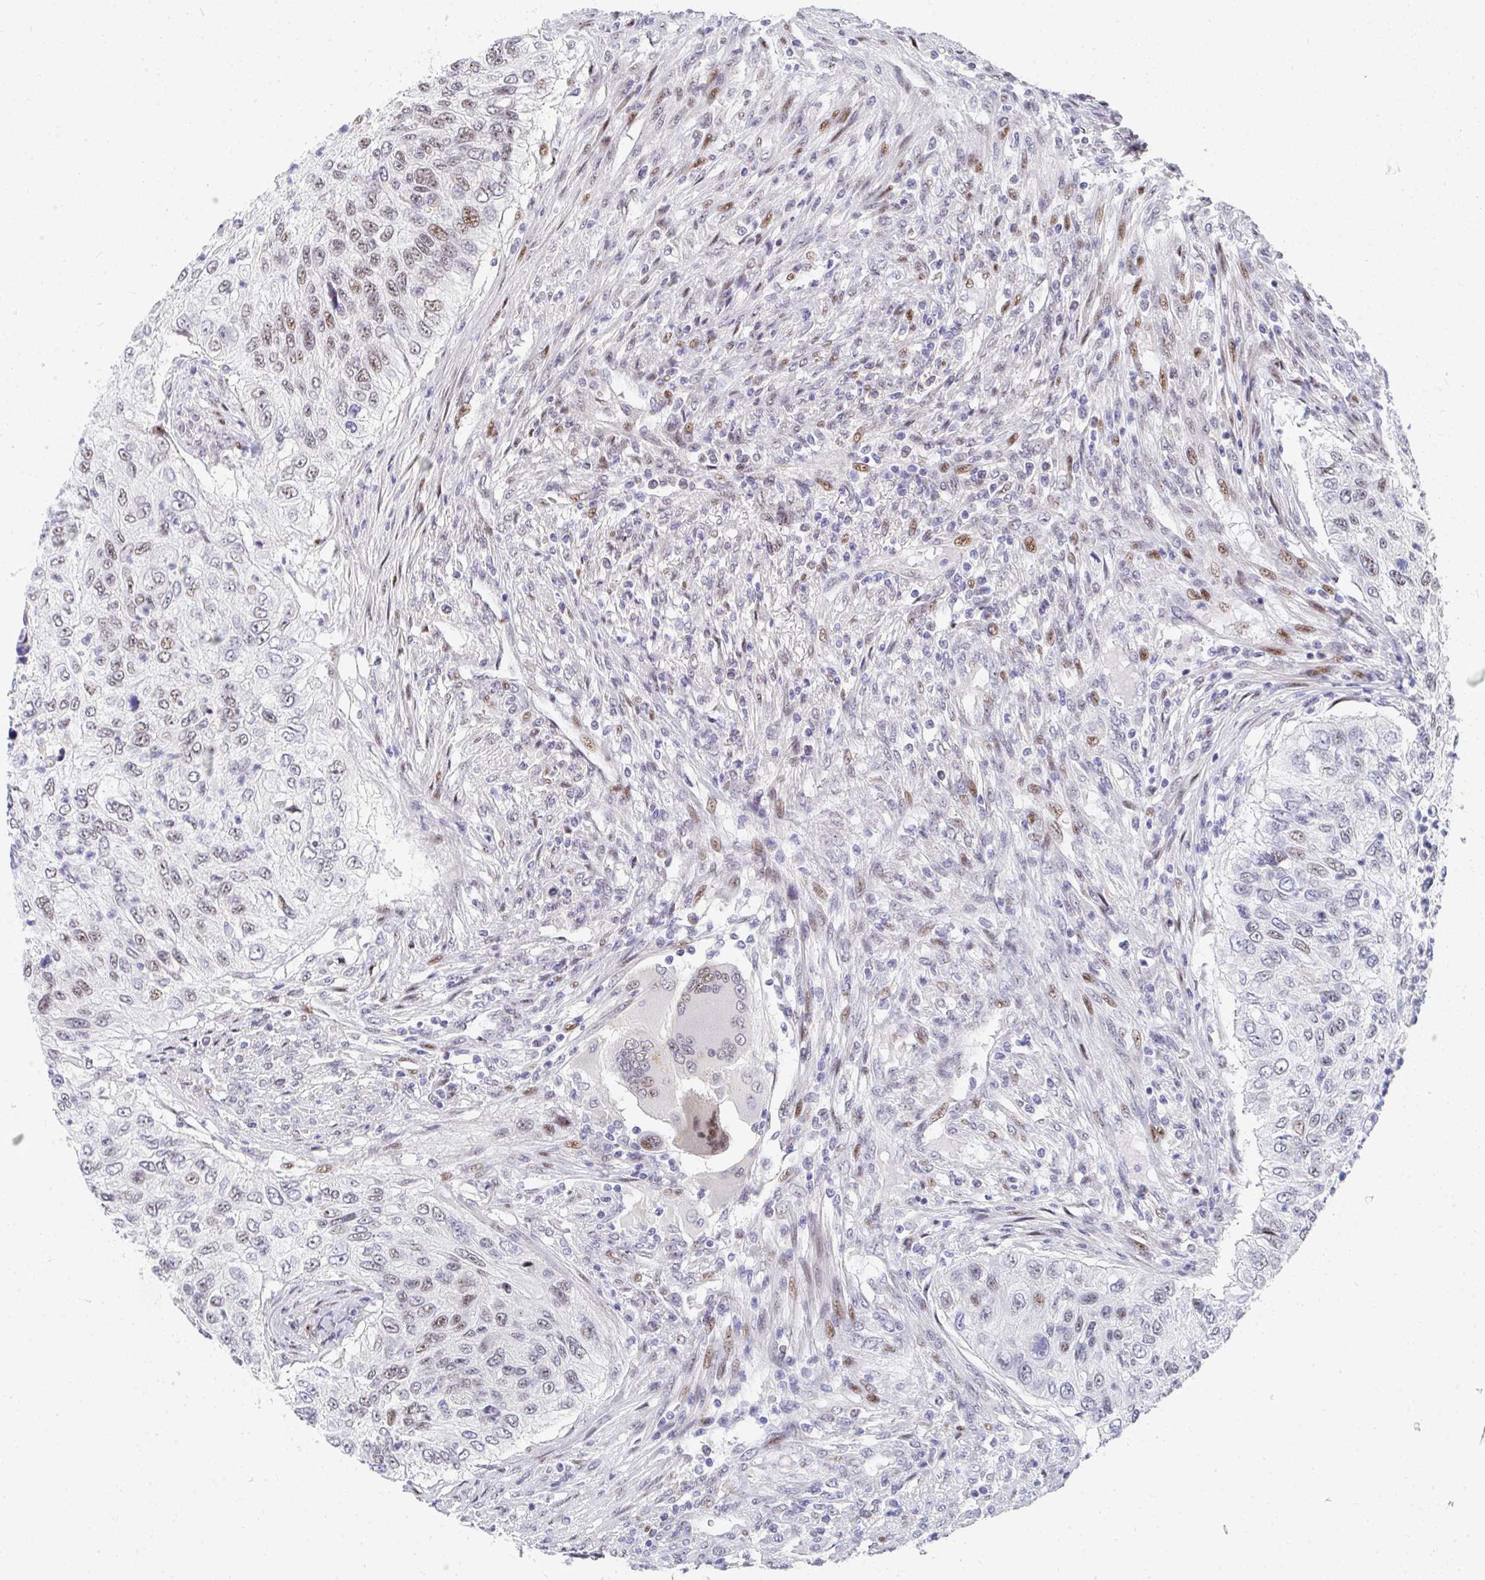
{"staining": {"intensity": "moderate", "quantity": "<25%", "location": "nuclear"}, "tissue": "urothelial cancer", "cell_type": "Tumor cells", "image_type": "cancer", "snomed": [{"axis": "morphology", "description": "Urothelial carcinoma, High grade"}, {"axis": "topography", "description": "Urinary bladder"}], "caption": "Moderate nuclear expression is seen in about <25% of tumor cells in urothelial cancer.", "gene": "ZIC3", "patient": {"sex": "female", "age": 60}}